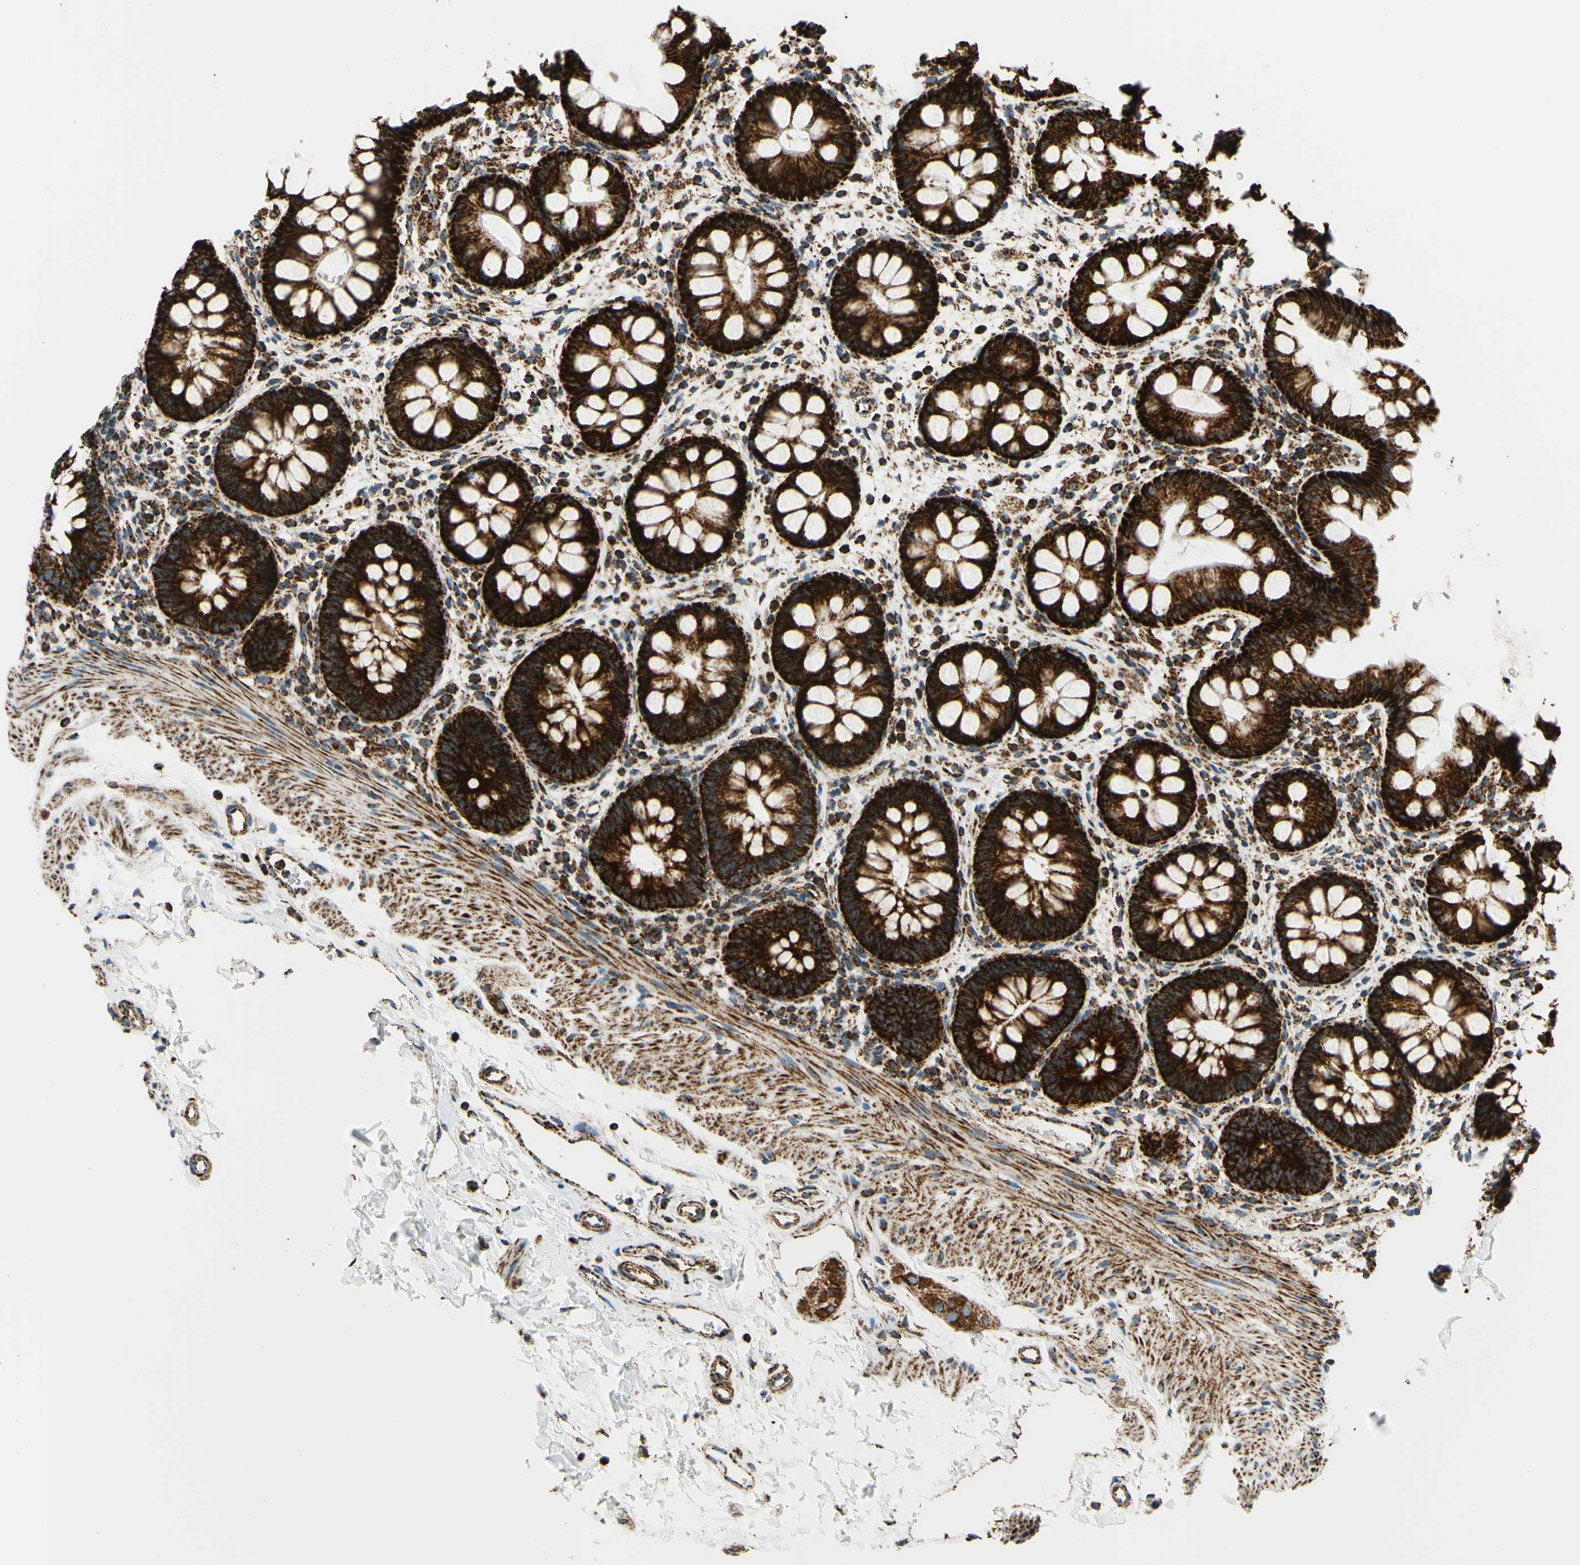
{"staining": {"intensity": "strong", "quantity": ">75%", "location": "cytoplasmic/membranous"}, "tissue": "rectum", "cell_type": "Glandular cells", "image_type": "normal", "snomed": [{"axis": "morphology", "description": "Normal tissue, NOS"}, {"axis": "topography", "description": "Rectum"}], "caption": "Protein staining by immunohistochemistry (IHC) demonstrates strong cytoplasmic/membranous expression in about >75% of glandular cells in benign rectum.", "gene": "MAVS", "patient": {"sex": "female", "age": 24}}